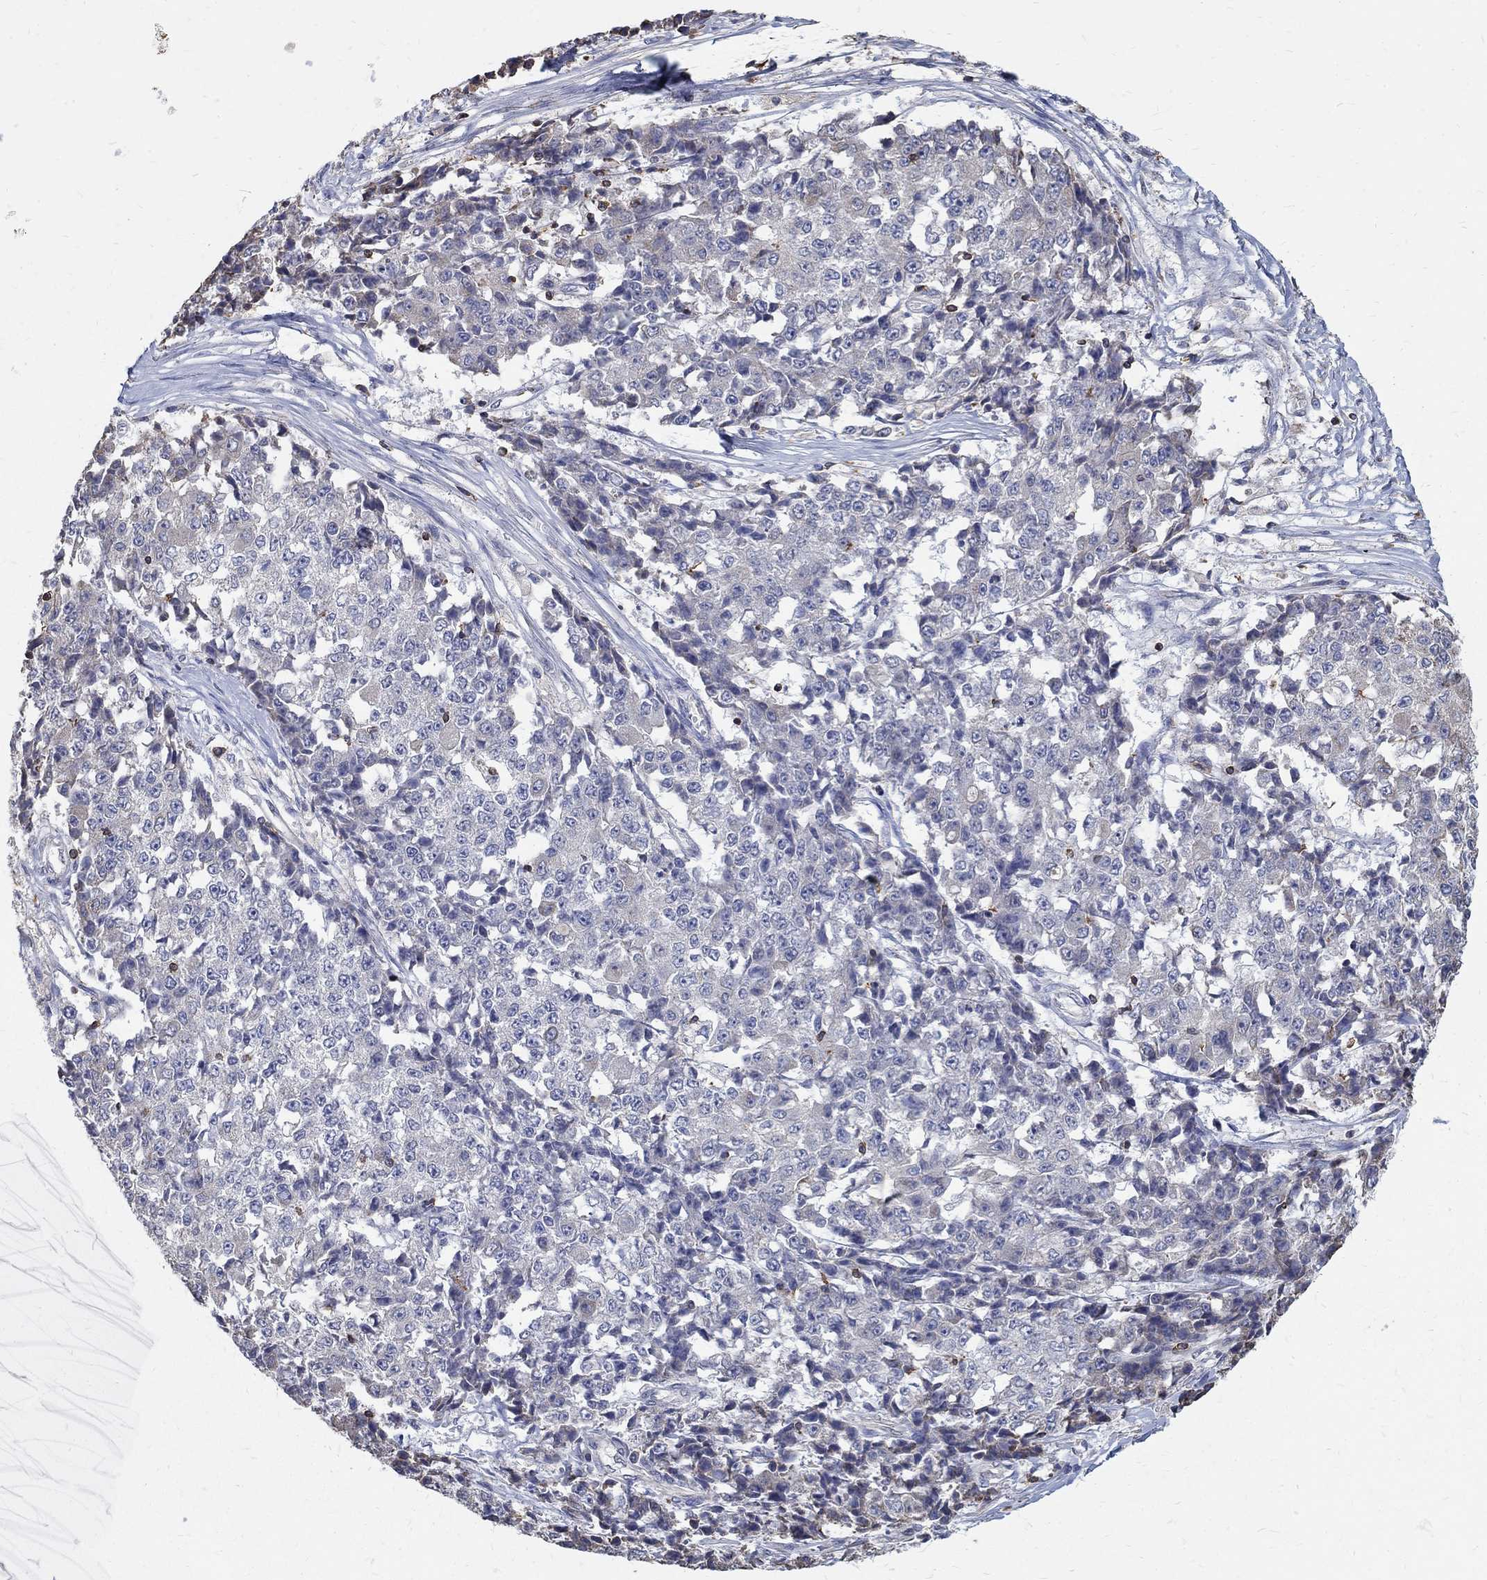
{"staining": {"intensity": "negative", "quantity": "none", "location": "none"}, "tissue": "ovarian cancer", "cell_type": "Tumor cells", "image_type": "cancer", "snomed": [{"axis": "morphology", "description": "Carcinoma, endometroid"}, {"axis": "topography", "description": "Ovary"}], "caption": "Photomicrograph shows no significant protein positivity in tumor cells of endometroid carcinoma (ovarian). (DAB immunohistochemistry (IHC) with hematoxylin counter stain).", "gene": "AGAP2", "patient": {"sex": "female", "age": 42}}